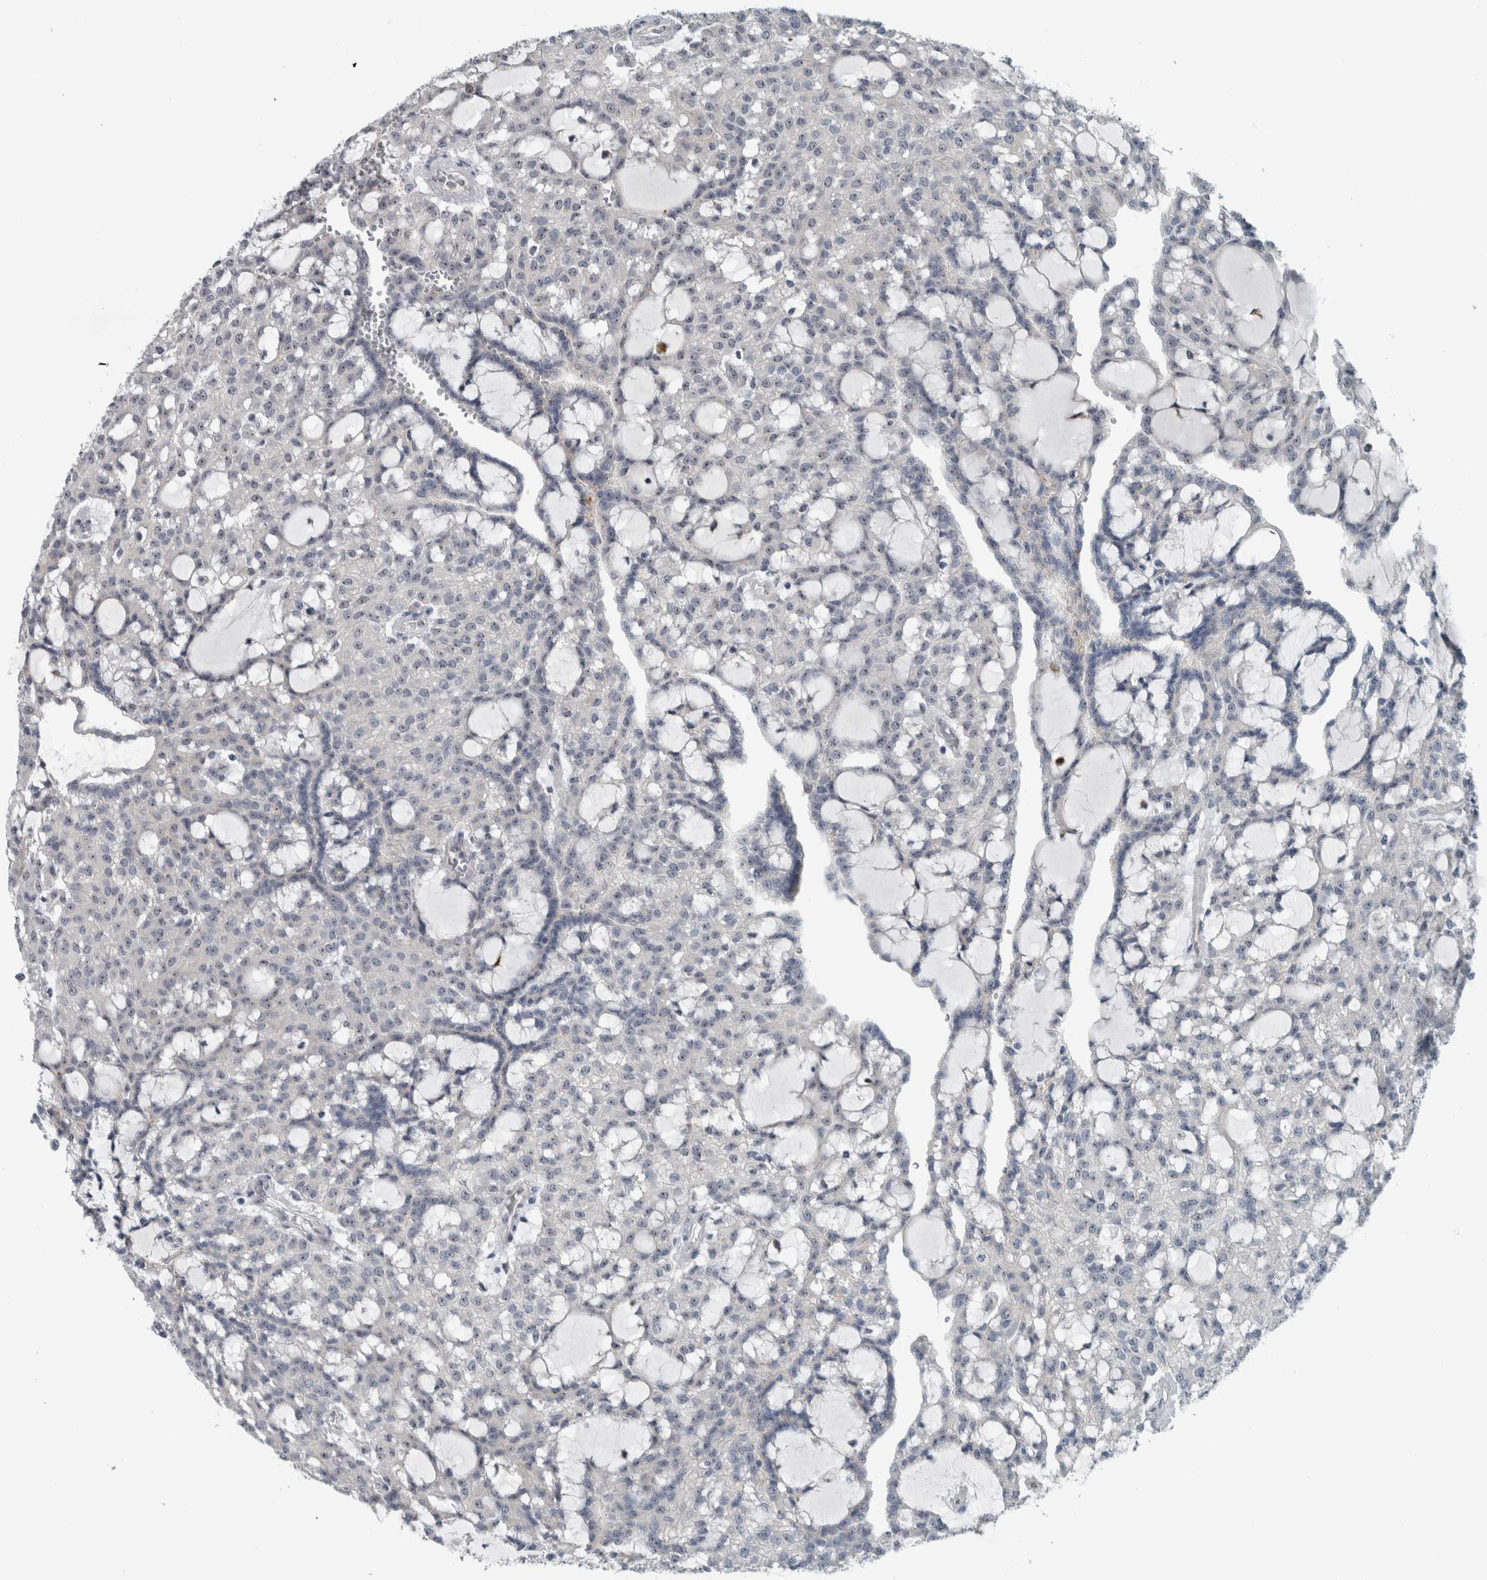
{"staining": {"intensity": "negative", "quantity": "none", "location": "none"}, "tissue": "renal cancer", "cell_type": "Tumor cells", "image_type": "cancer", "snomed": [{"axis": "morphology", "description": "Adenocarcinoma, NOS"}, {"axis": "topography", "description": "Kidney"}], "caption": "Adenocarcinoma (renal) stained for a protein using IHC demonstrates no staining tumor cells.", "gene": "UTP6", "patient": {"sex": "male", "age": 63}}